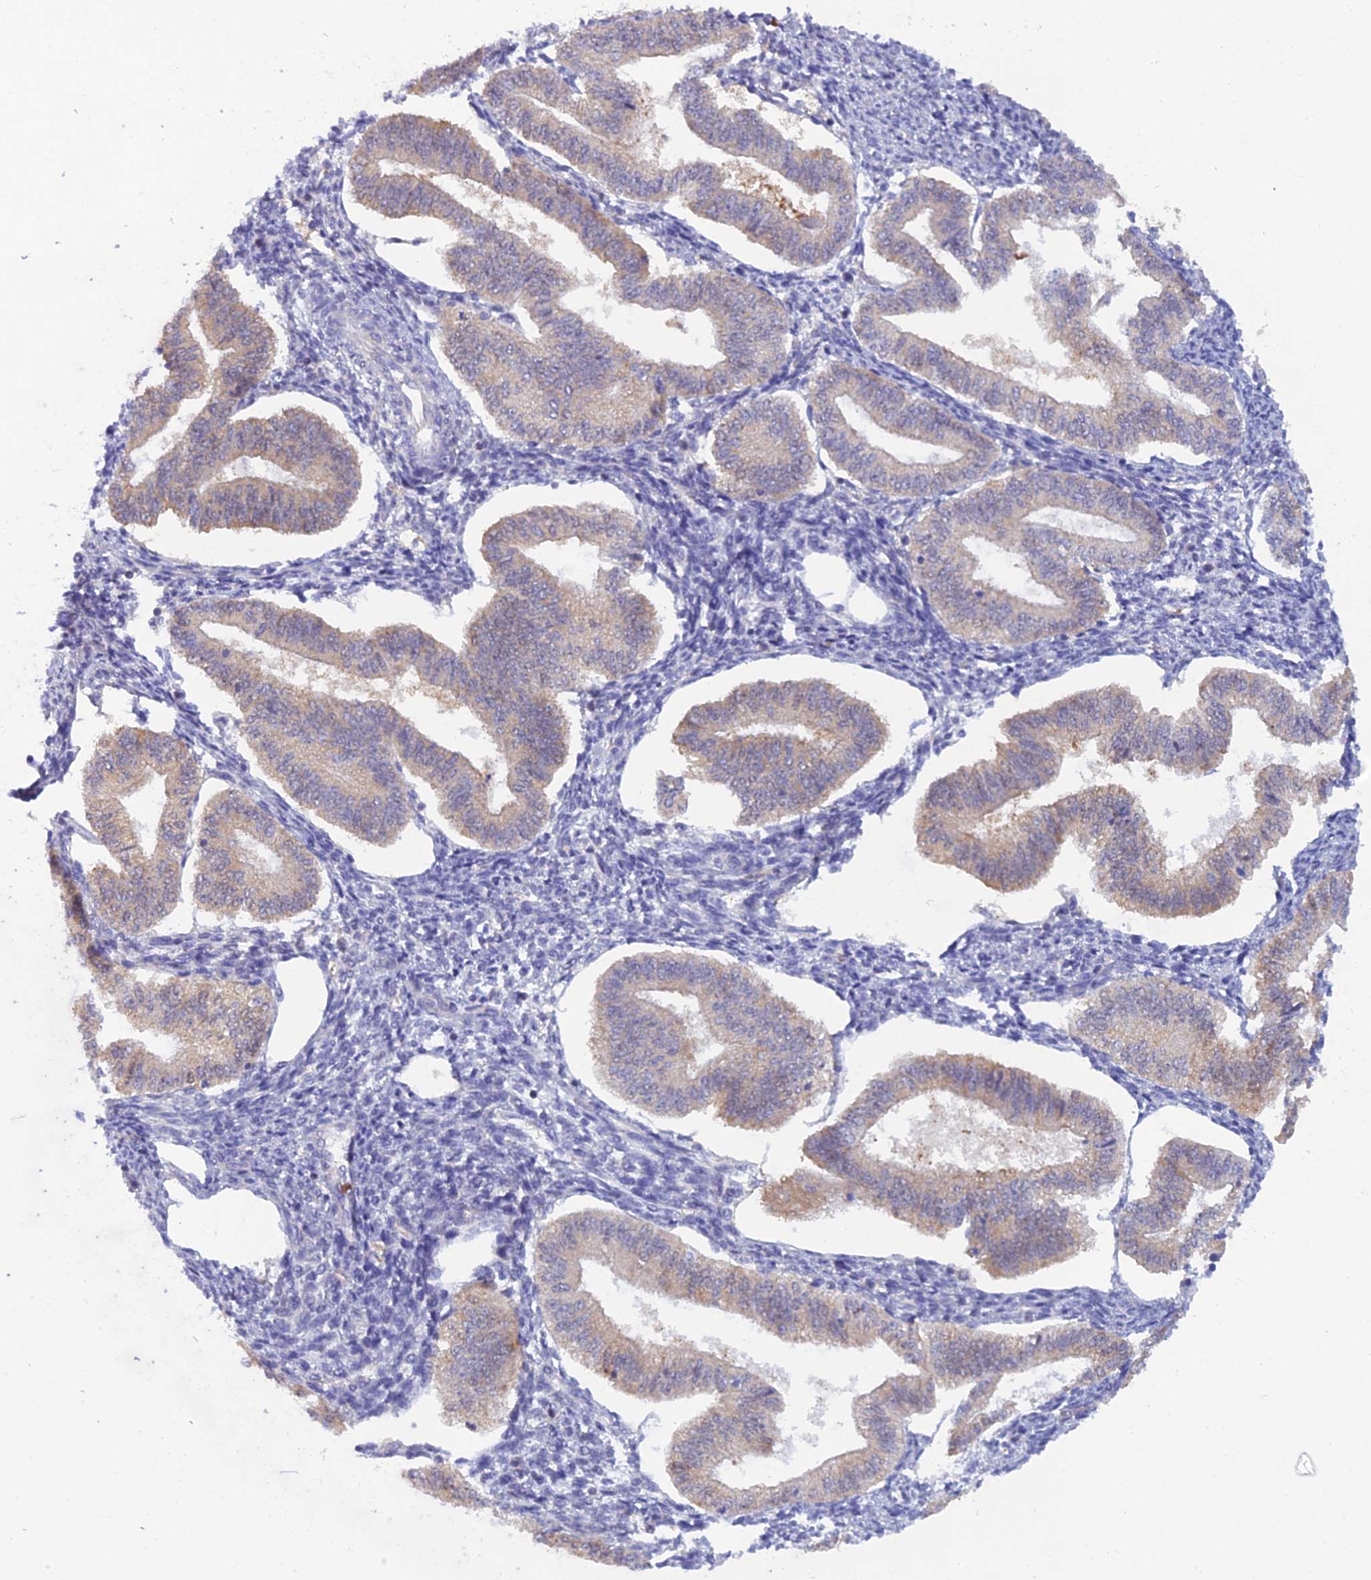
{"staining": {"intensity": "negative", "quantity": "none", "location": "none"}, "tissue": "endometrium", "cell_type": "Cells in endometrial stroma", "image_type": "normal", "snomed": [{"axis": "morphology", "description": "Normal tissue, NOS"}, {"axis": "topography", "description": "Endometrium"}], "caption": "This image is of benign endometrium stained with IHC to label a protein in brown with the nuclei are counter-stained blue. There is no staining in cells in endometrial stroma. Nuclei are stained in blue.", "gene": "HINT1", "patient": {"sex": "female", "age": 34}}